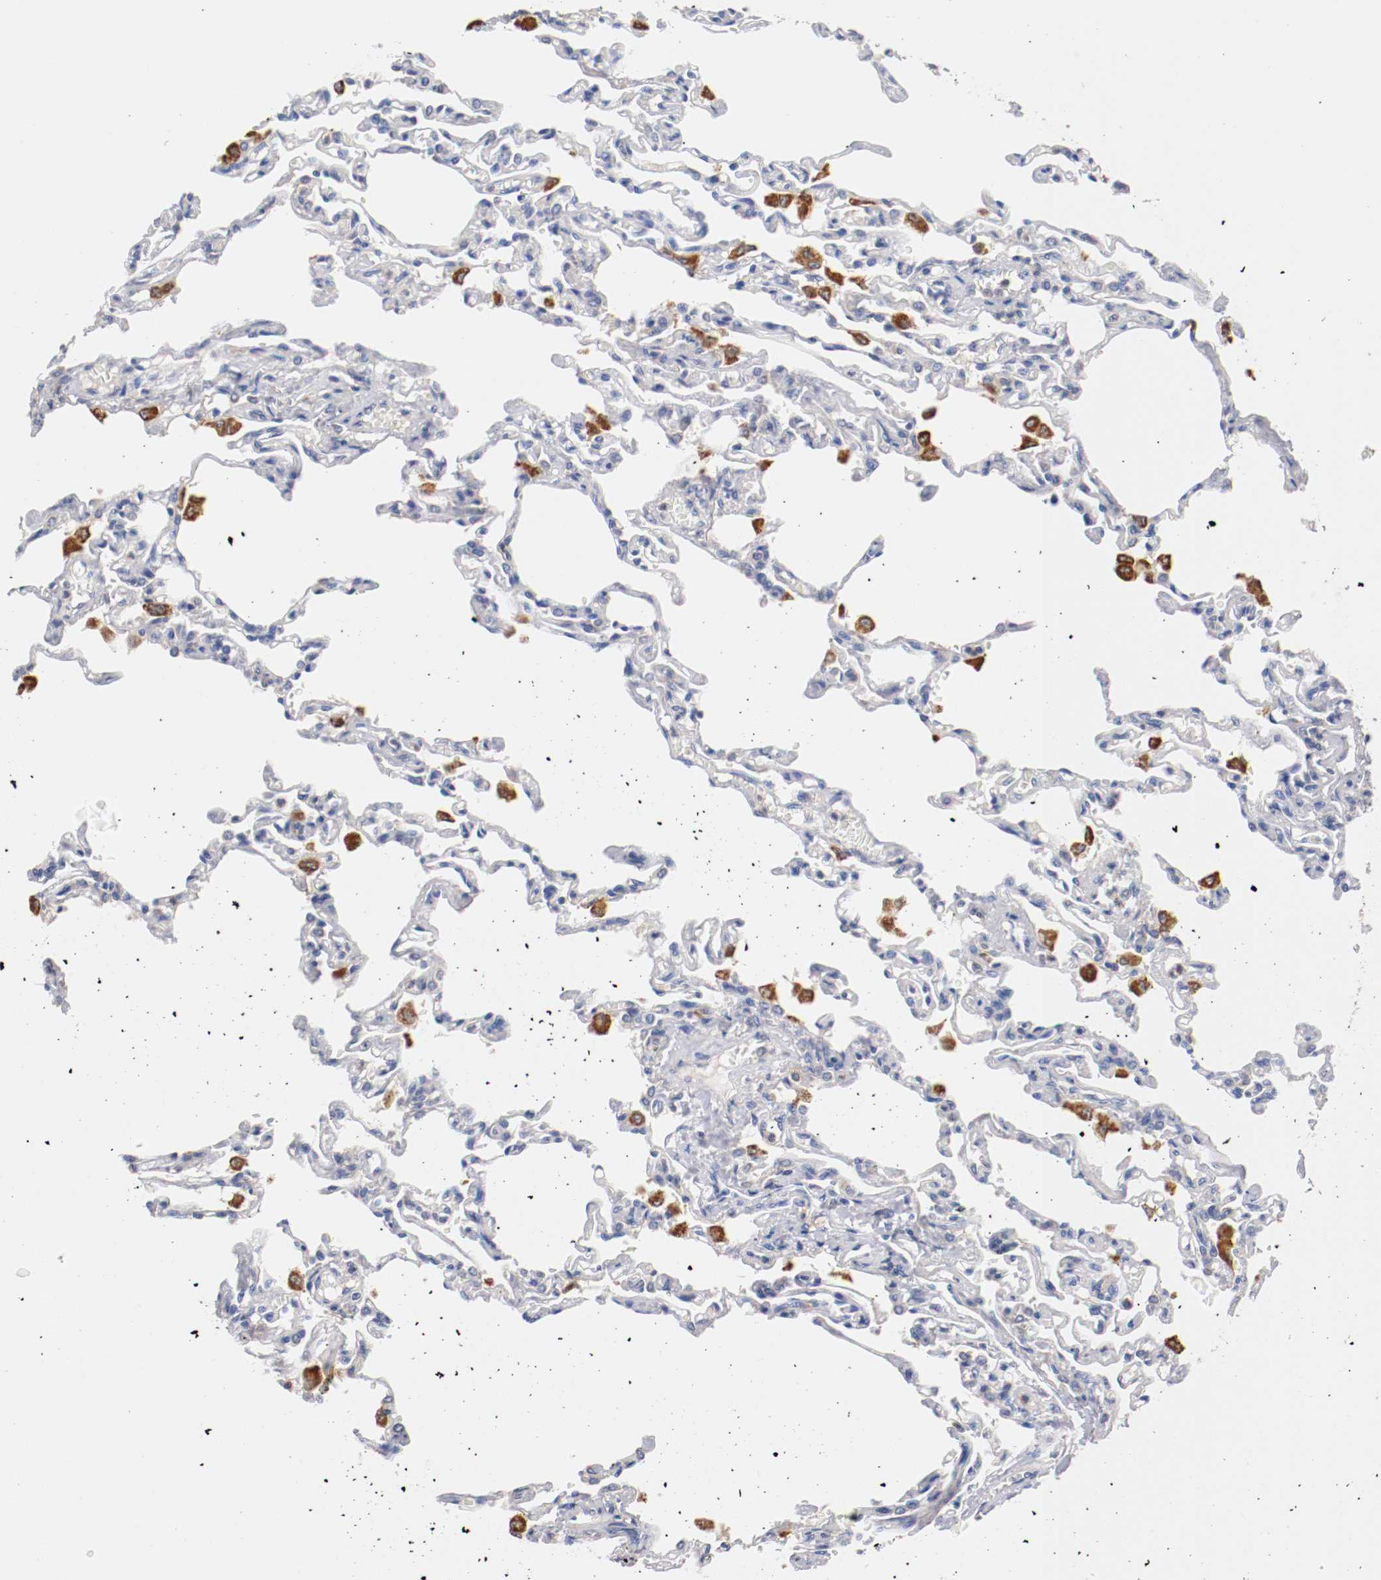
{"staining": {"intensity": "negative", "quantity": "none", "location": "none"}, "tissue": "lung", "cell_type": "Alveolar cells", "image_type": "normal", "snomed": [{"axis": "morphology", "description": "Normal tissue, NOS"}, {"axis": "topography", "description": "Lung"}], "caption": "Immunohistochemistry of unremarkable lung demonstrates no staining in alveolar cells.", "gene": "SEMA5A", "patient": {"sex": "male", "age": 21}}